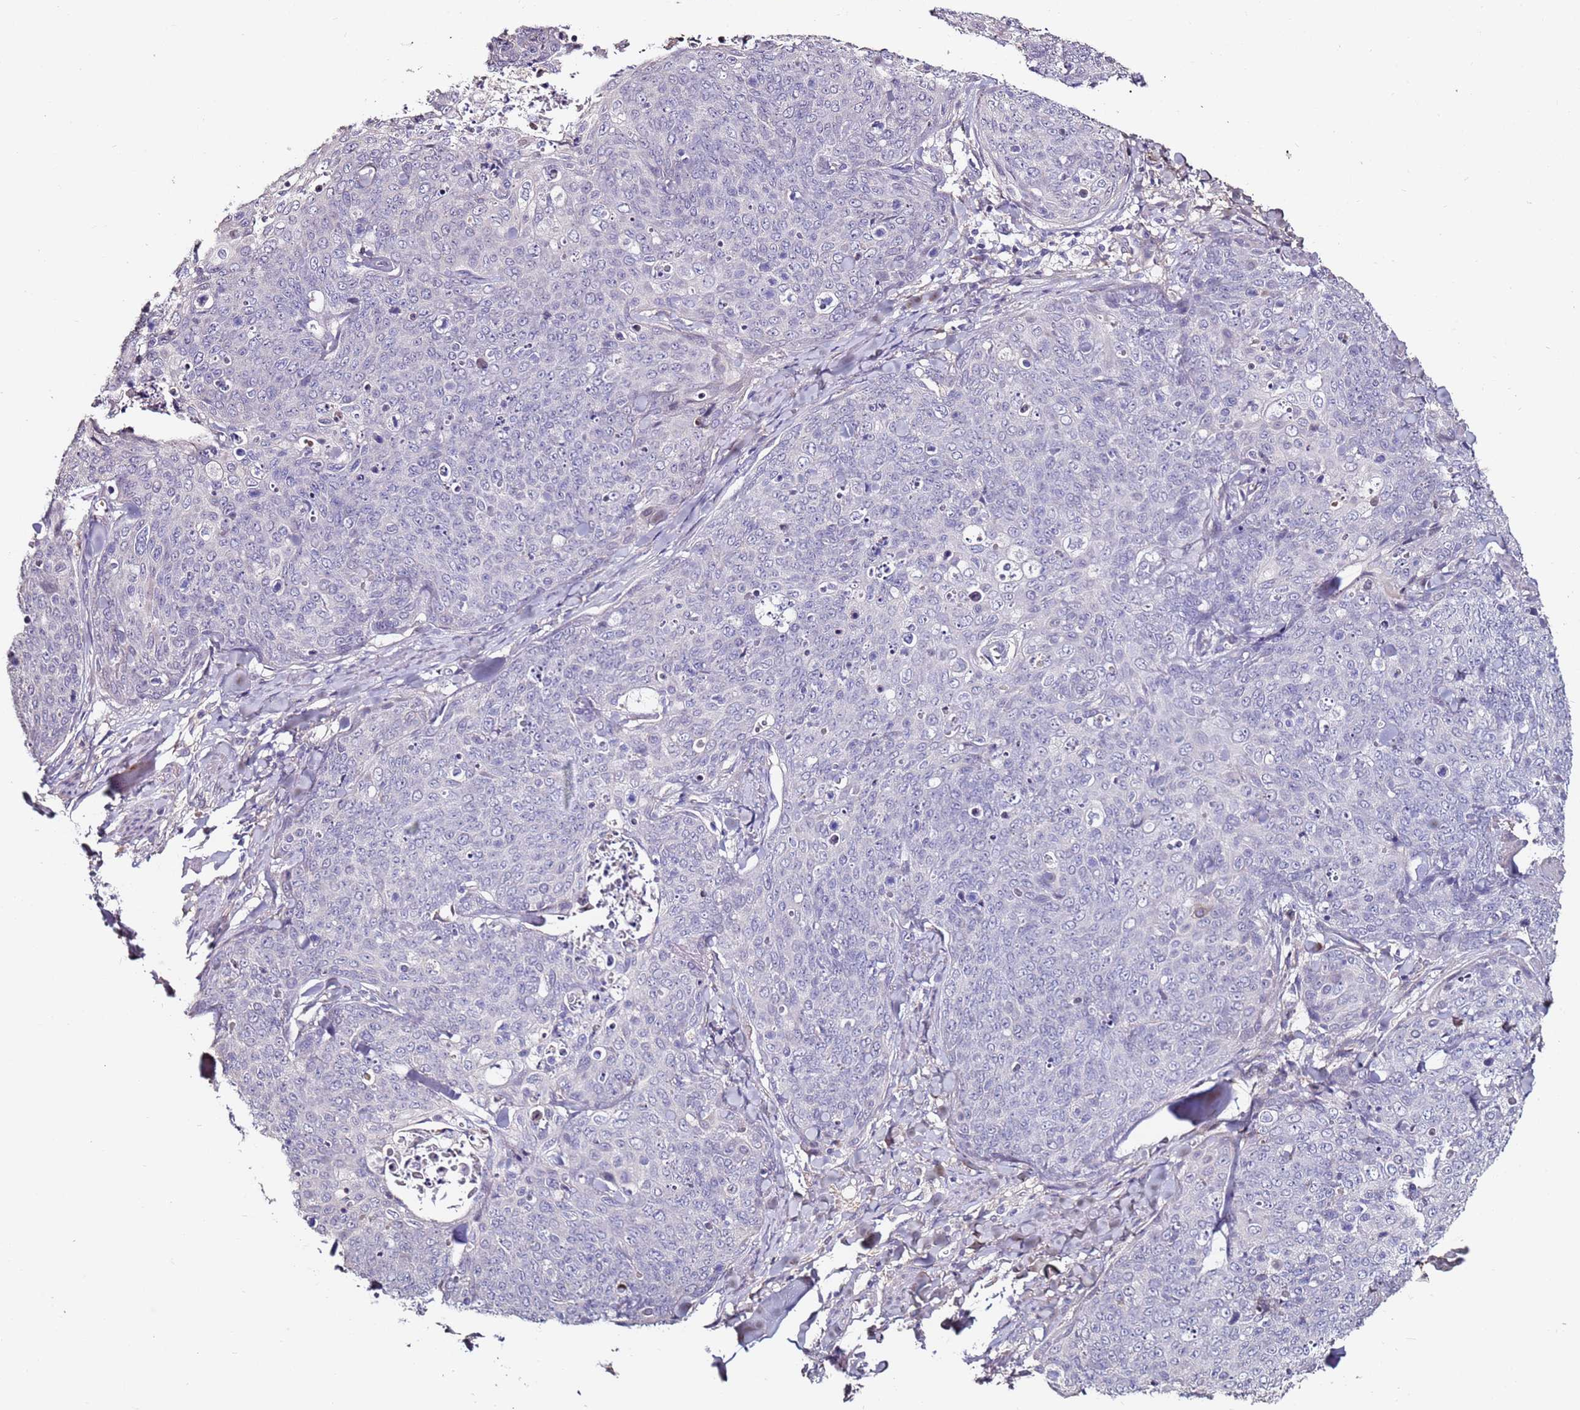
{"staining": {"intensity": "negative", "quantity": "none", "location": "none"}, "tissue": "skin cancer", "cell_type": "Tumor cells", "image_type": "cancer", "snomed": [{"axis": "morphology", "description": "Squamous cell carcinoma, NOS"}, {"axis": "topography", "description": "Skin"}, {"axis": "topography", "description": "Vulva"}], "caption": "Immunohistochemistry histopathology image of human skin squamous cell carcinoma stained for a protein (brown), which reveals no positivity in tumor cells.", "gene": "C3orf80", "patient": {"sex": "female", "age": 85}}